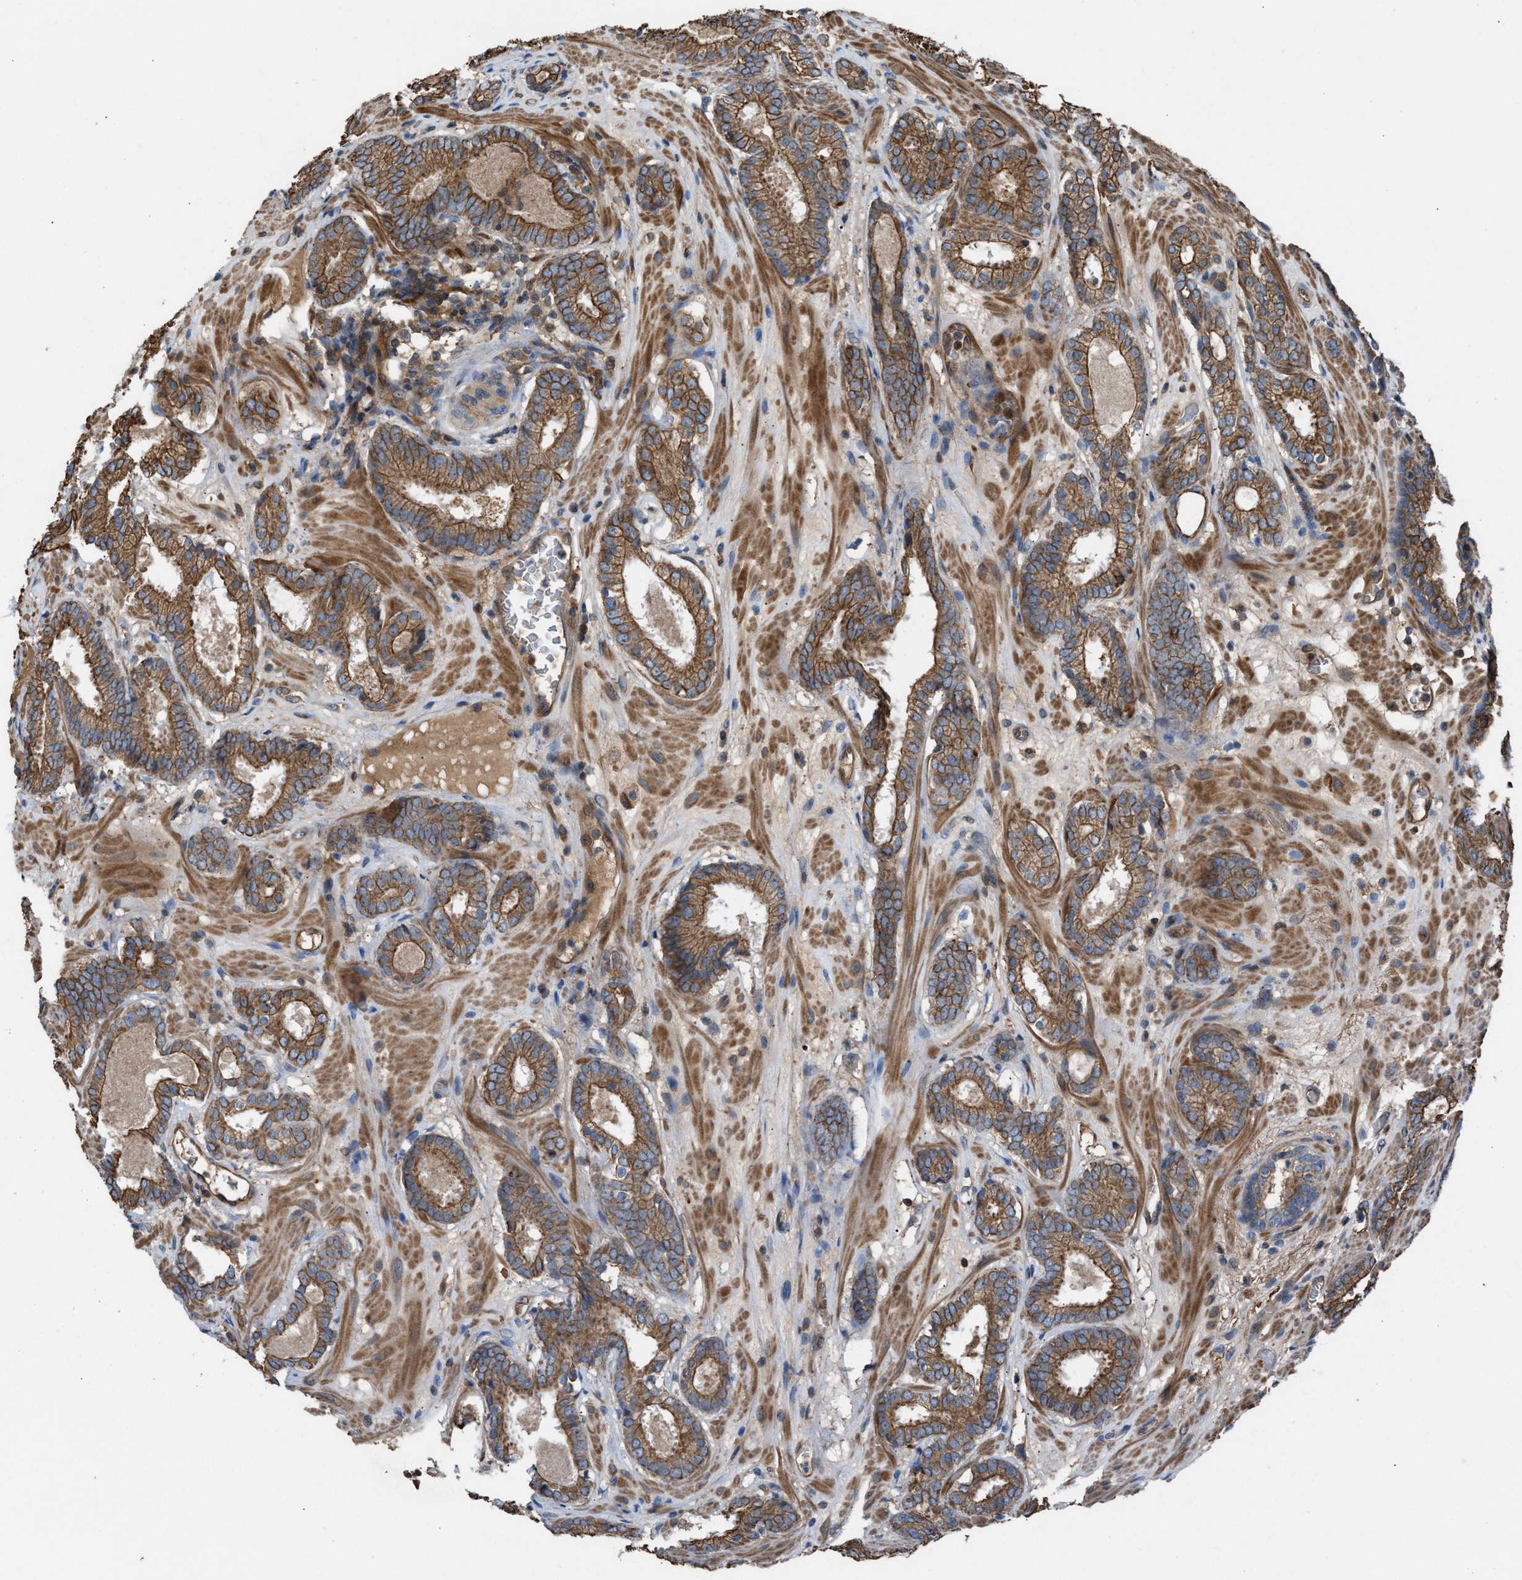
{"staining": {"intensity": "moderate", "quantity": ">75%", "location": "cytoplasmic/membranous"}, "tissue": "prostate cancer", "cell_type": "Tumor cells", "image_type": "cancer", "snomed": [{"axis": "morphology", "description": "Adenocarcinoma, Low grade"}, {"axis": "topography", "description": "Prostate"}], "caption": "Approximately >75% of tumor cells in human prostate cancer (adenocarcinoma (low-grade)) demonstrate moderate cytoplasmic/membranous protein staining as visualized by brown immunohistochemical staining.", "gene": "TPK1", "patient": {"sex": "male", "age": 69}}